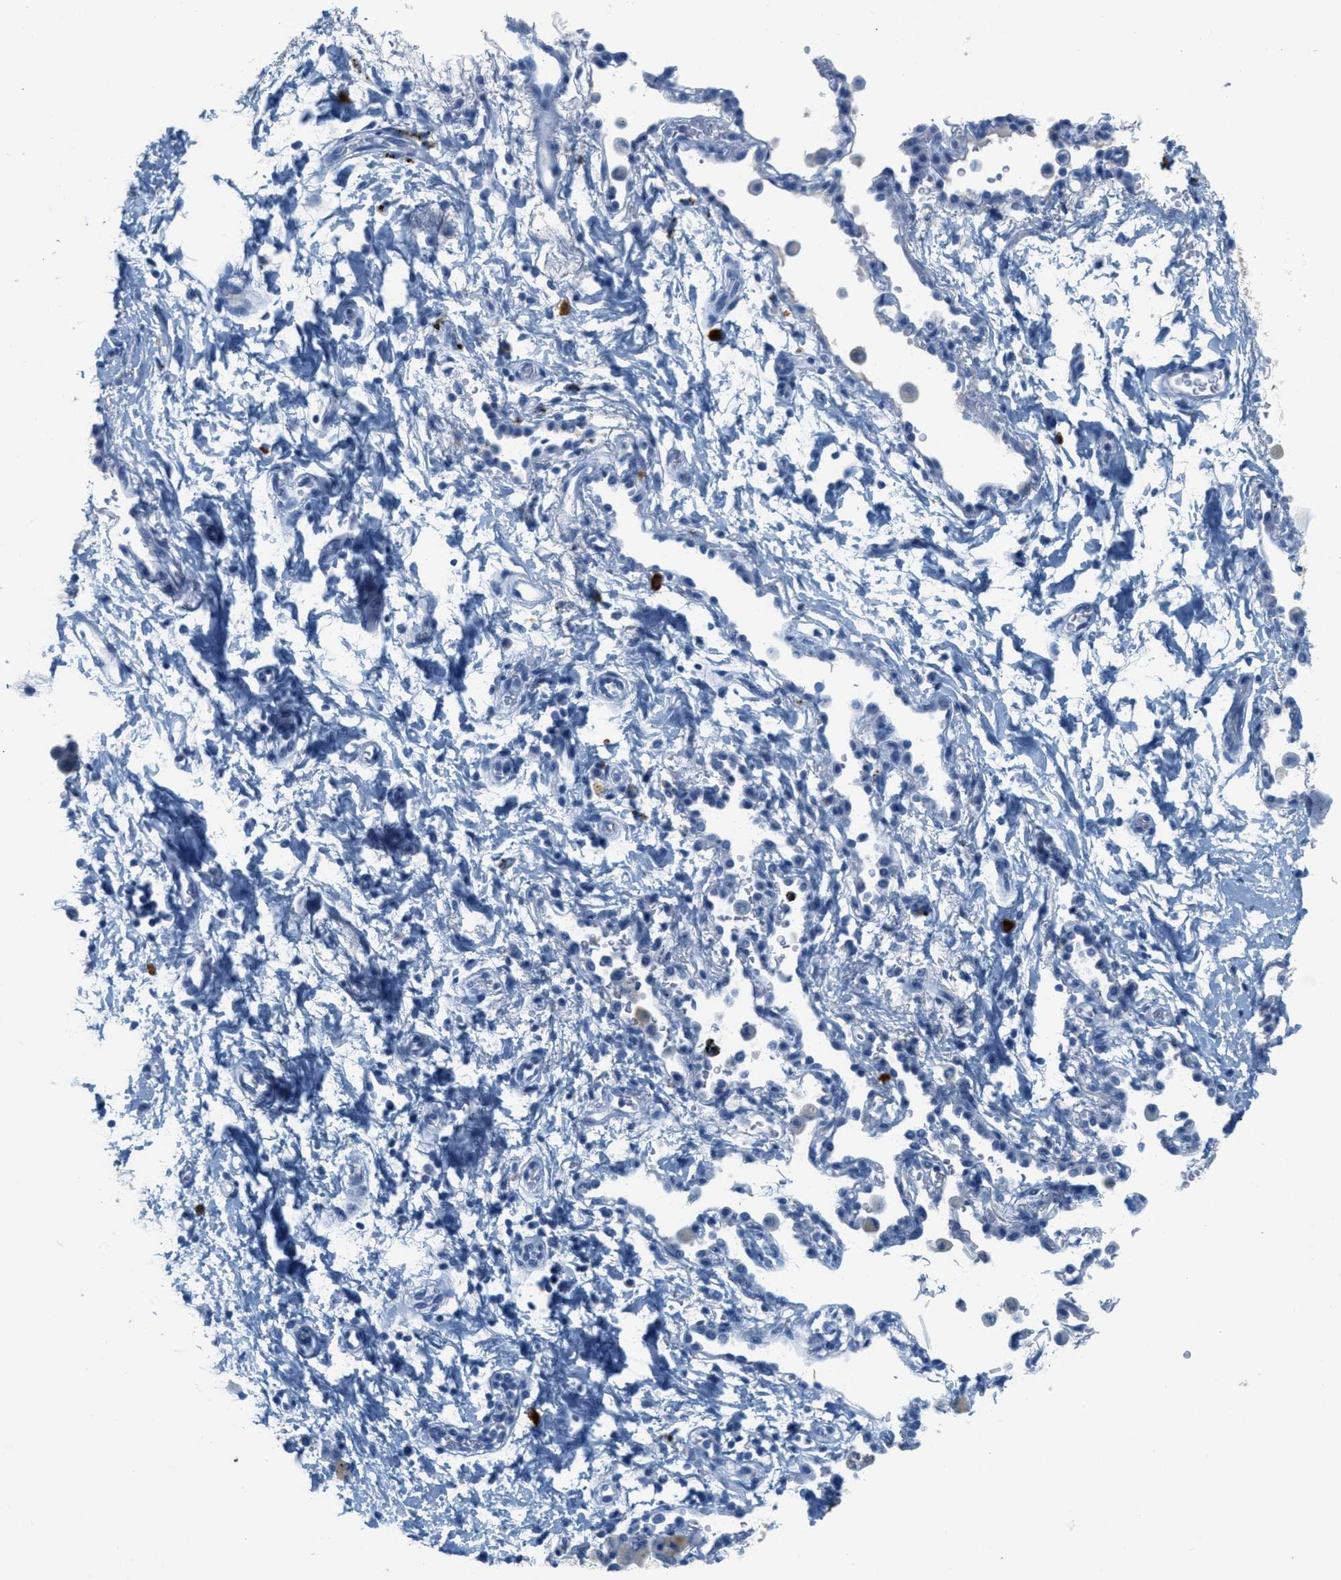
{"staining": {"intensity": "negative", "quantity": "none", "location": "none"}, "tissue": "adipose tissue", "cell_type": "Adipocytes", "image_type": "normal", "snomed": [{"axis": "morphology", "description": "Normal tissue, NOS"}, {"axis": "topography", "description": "Cartilage tissue"}, {"axis": "topography", "description": "Bronchus"}], "caption": "Immunohistochemistry histopathology image of normal adipose tissue: human adipose tissue stained with DAB (3,3'-diaminobenzidine) exhibits no significant protein staining in adipocytes. (DAB immunohistochemistry (IHC) visualized using brightfield microscopy, high magnification).", "gene": "GPM6A", "patient": {"sex": "female", "age": 53}}